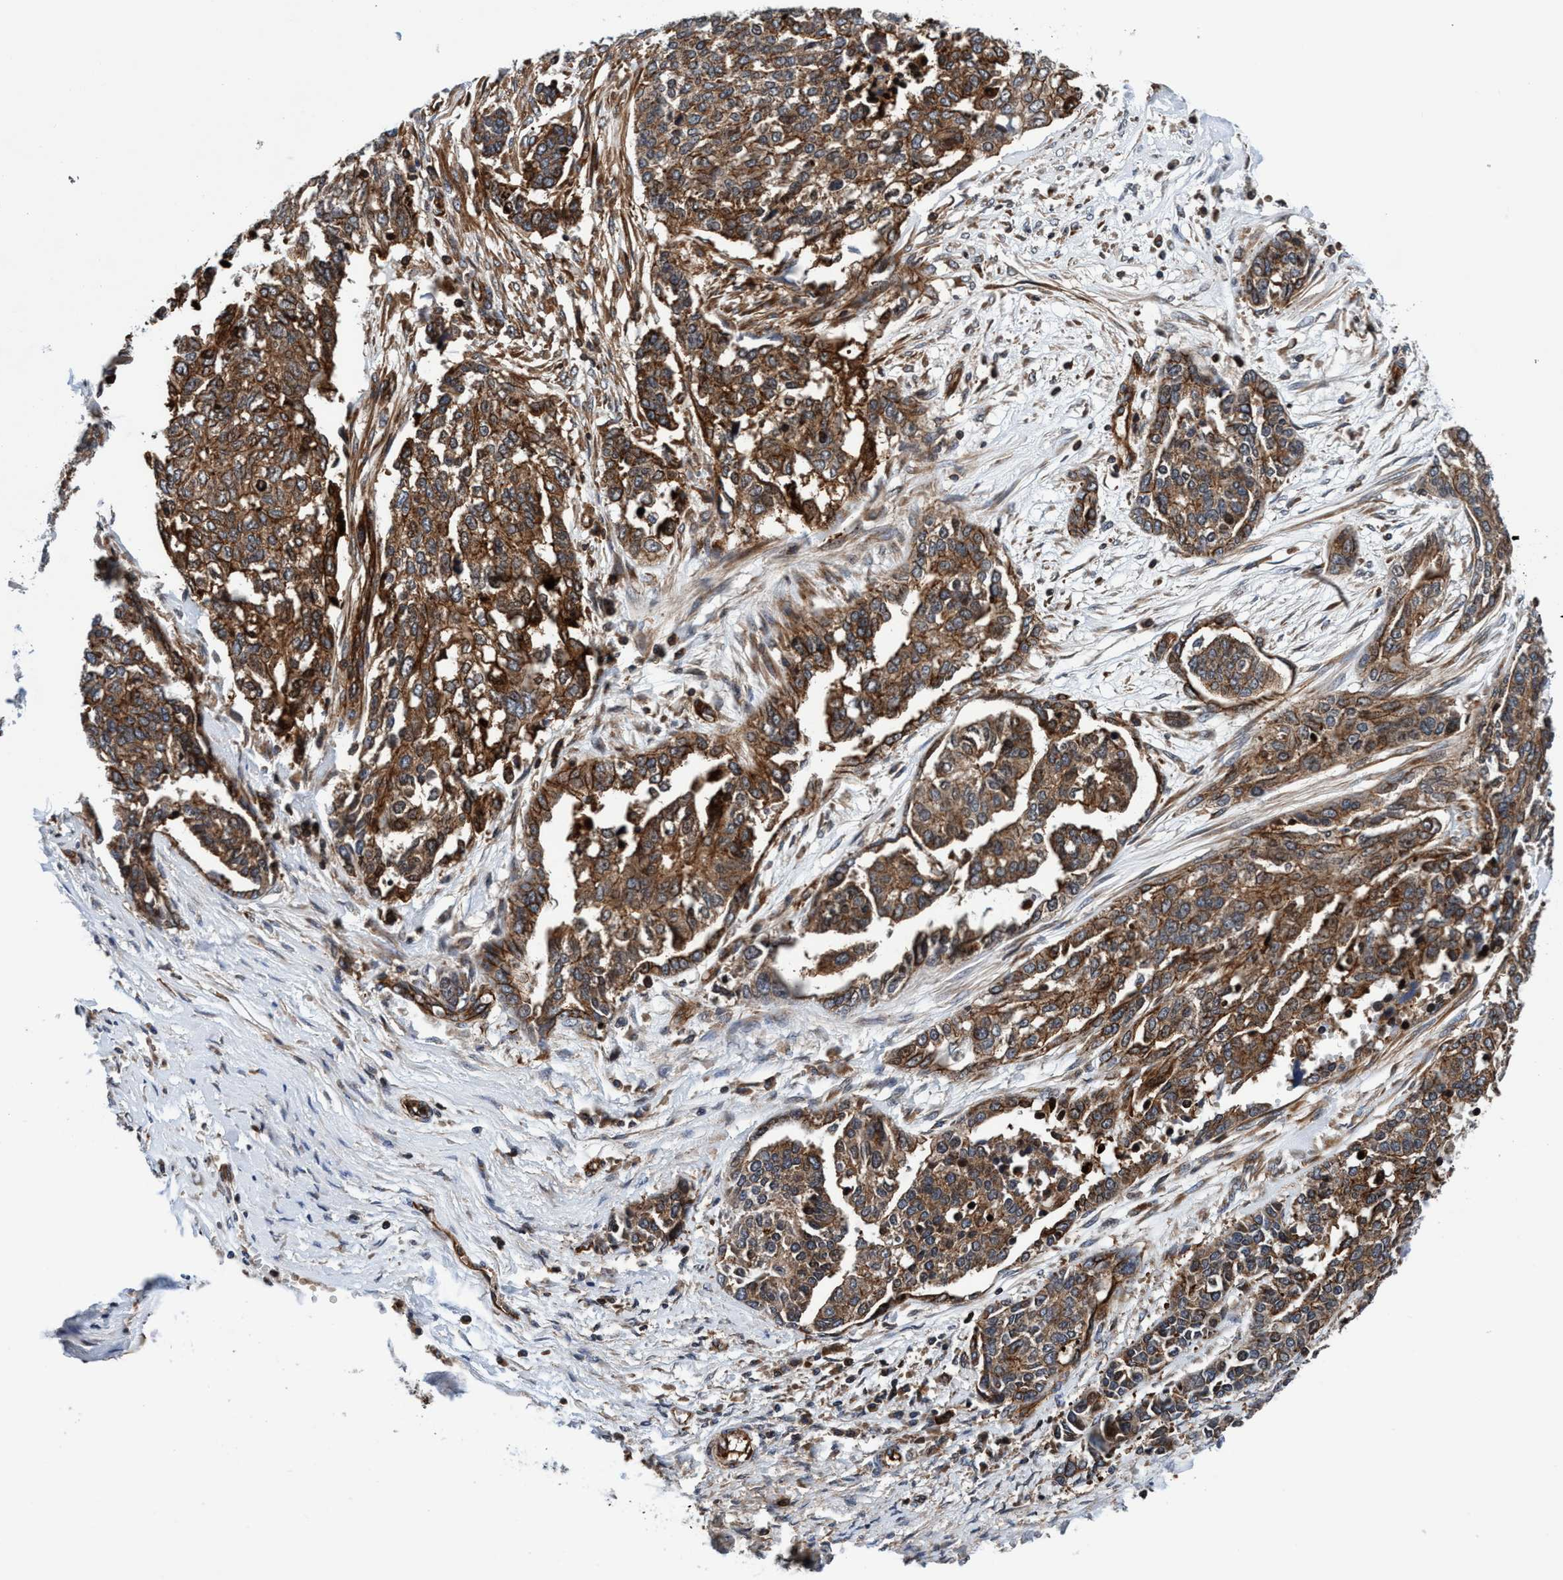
{"staining": {"intensity": "moderate", "quantity": ">75%", "location": "cytoplasmic/membranous"}, "tissue": "ovarian cancer", "cell_type": "Tumor cells", "image_type": "cancer", "snomed": [{"axis": "morphology", "description": "Cystadenocarcinoma, serous, NOS"}, {"axis": "topography", "description": "Ovary"}], "caption": "Protein staining of ovarian cancer tissue displays moderate cytoplasmic/membranous expression in approximately >75% of tumor cells. The protein is stained brown, and the nuclei are stained in blue (DAB IHC with brightfield microscopy, high magnification).", "gene": "MCM3AP", "patient": {"sex": "female", "age": 44}}